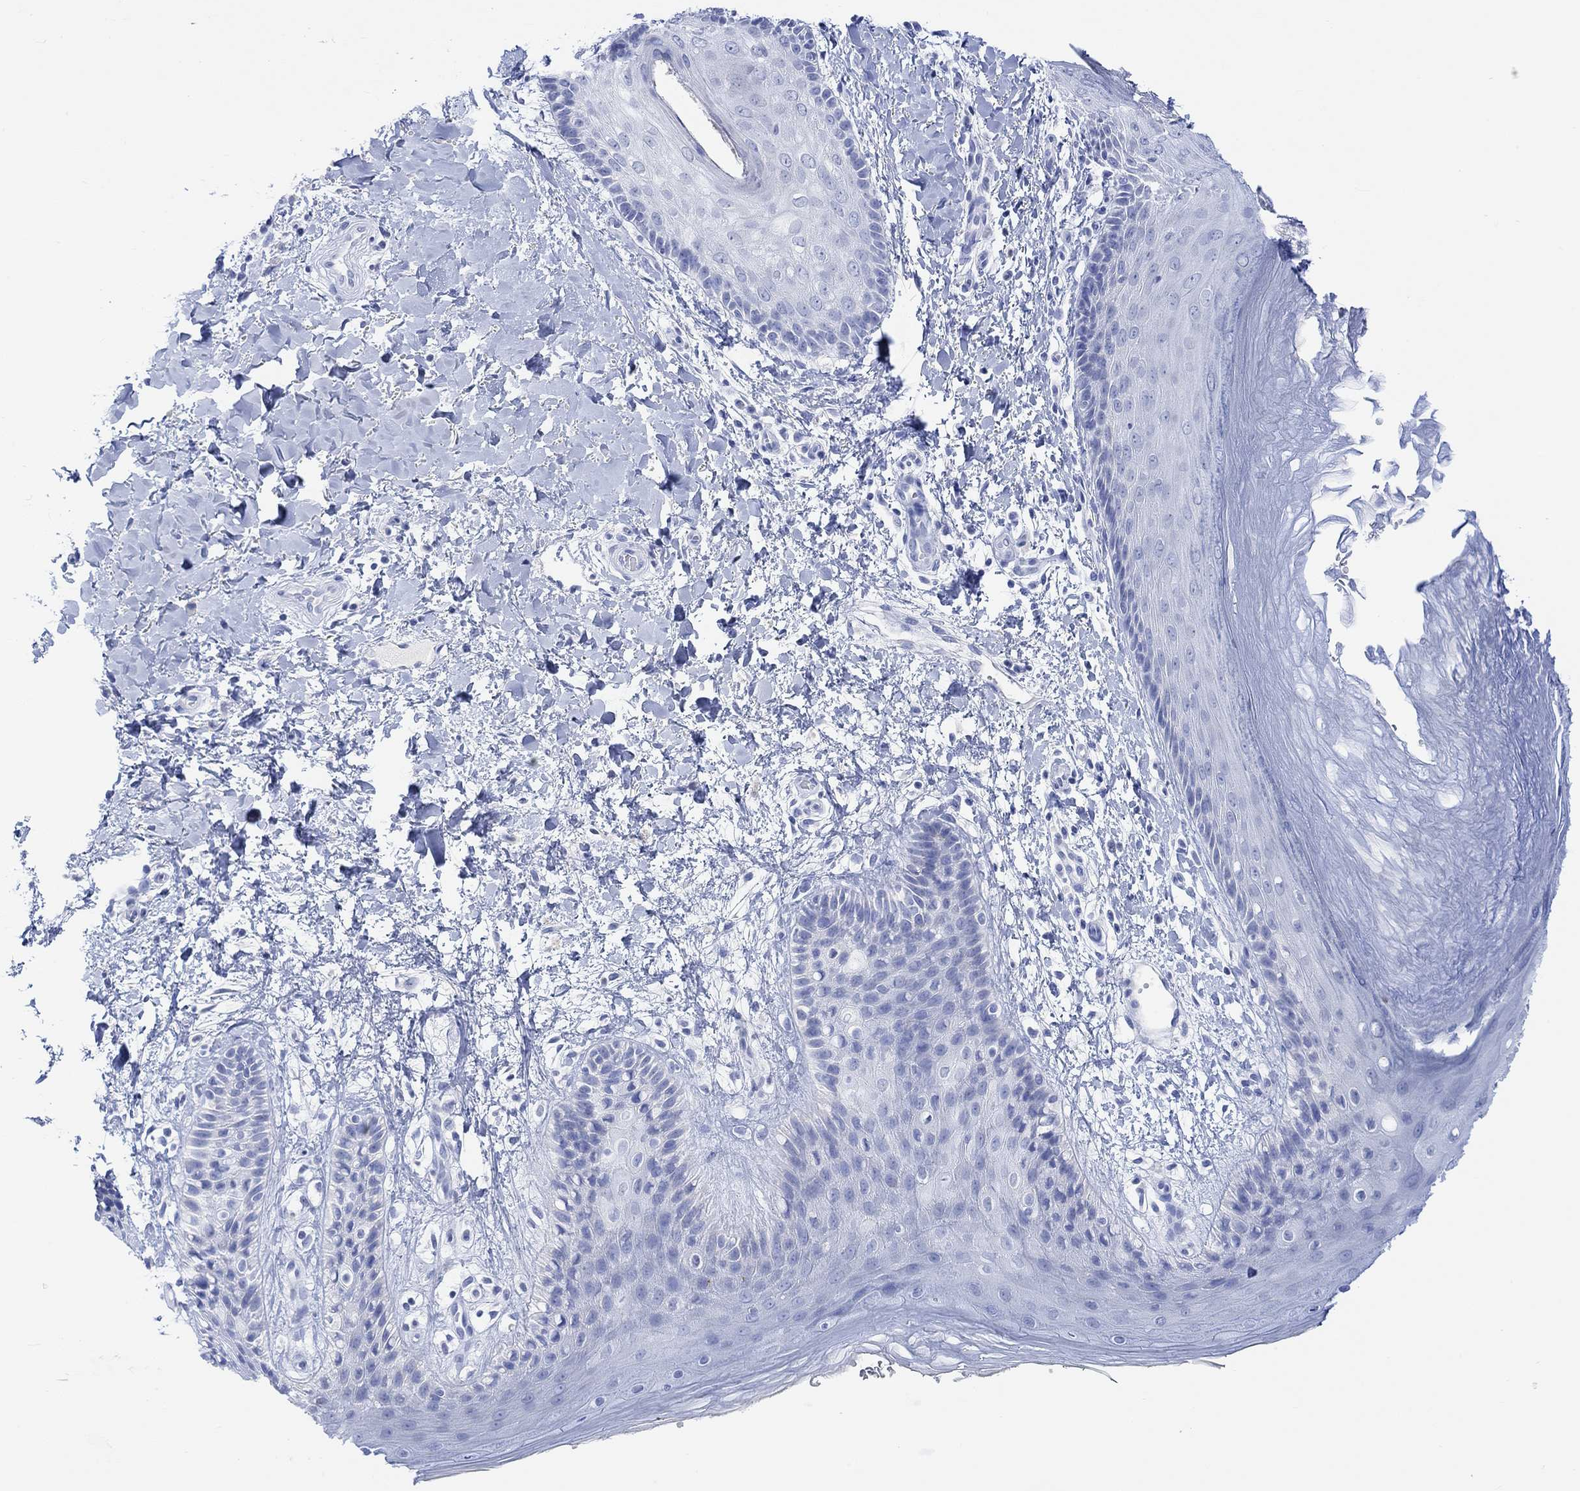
{"staining": {"intensity": "negative", "quantity": "none", "location": "none"}, "tissue": "skin", "cell_type": "Epidermal cells", "image_type": "normal", "snomed": [{"axis": "morphology", "description": "Normal tissue, NOS"}, {"axis": "topography", "description": "Anal"}], "caption": "This is an IHC photomicrograph of benign human skin. There is no staining in epidermal cells.", "gene": "CALCA", "patient": {"sex": "male", "age": 36}}